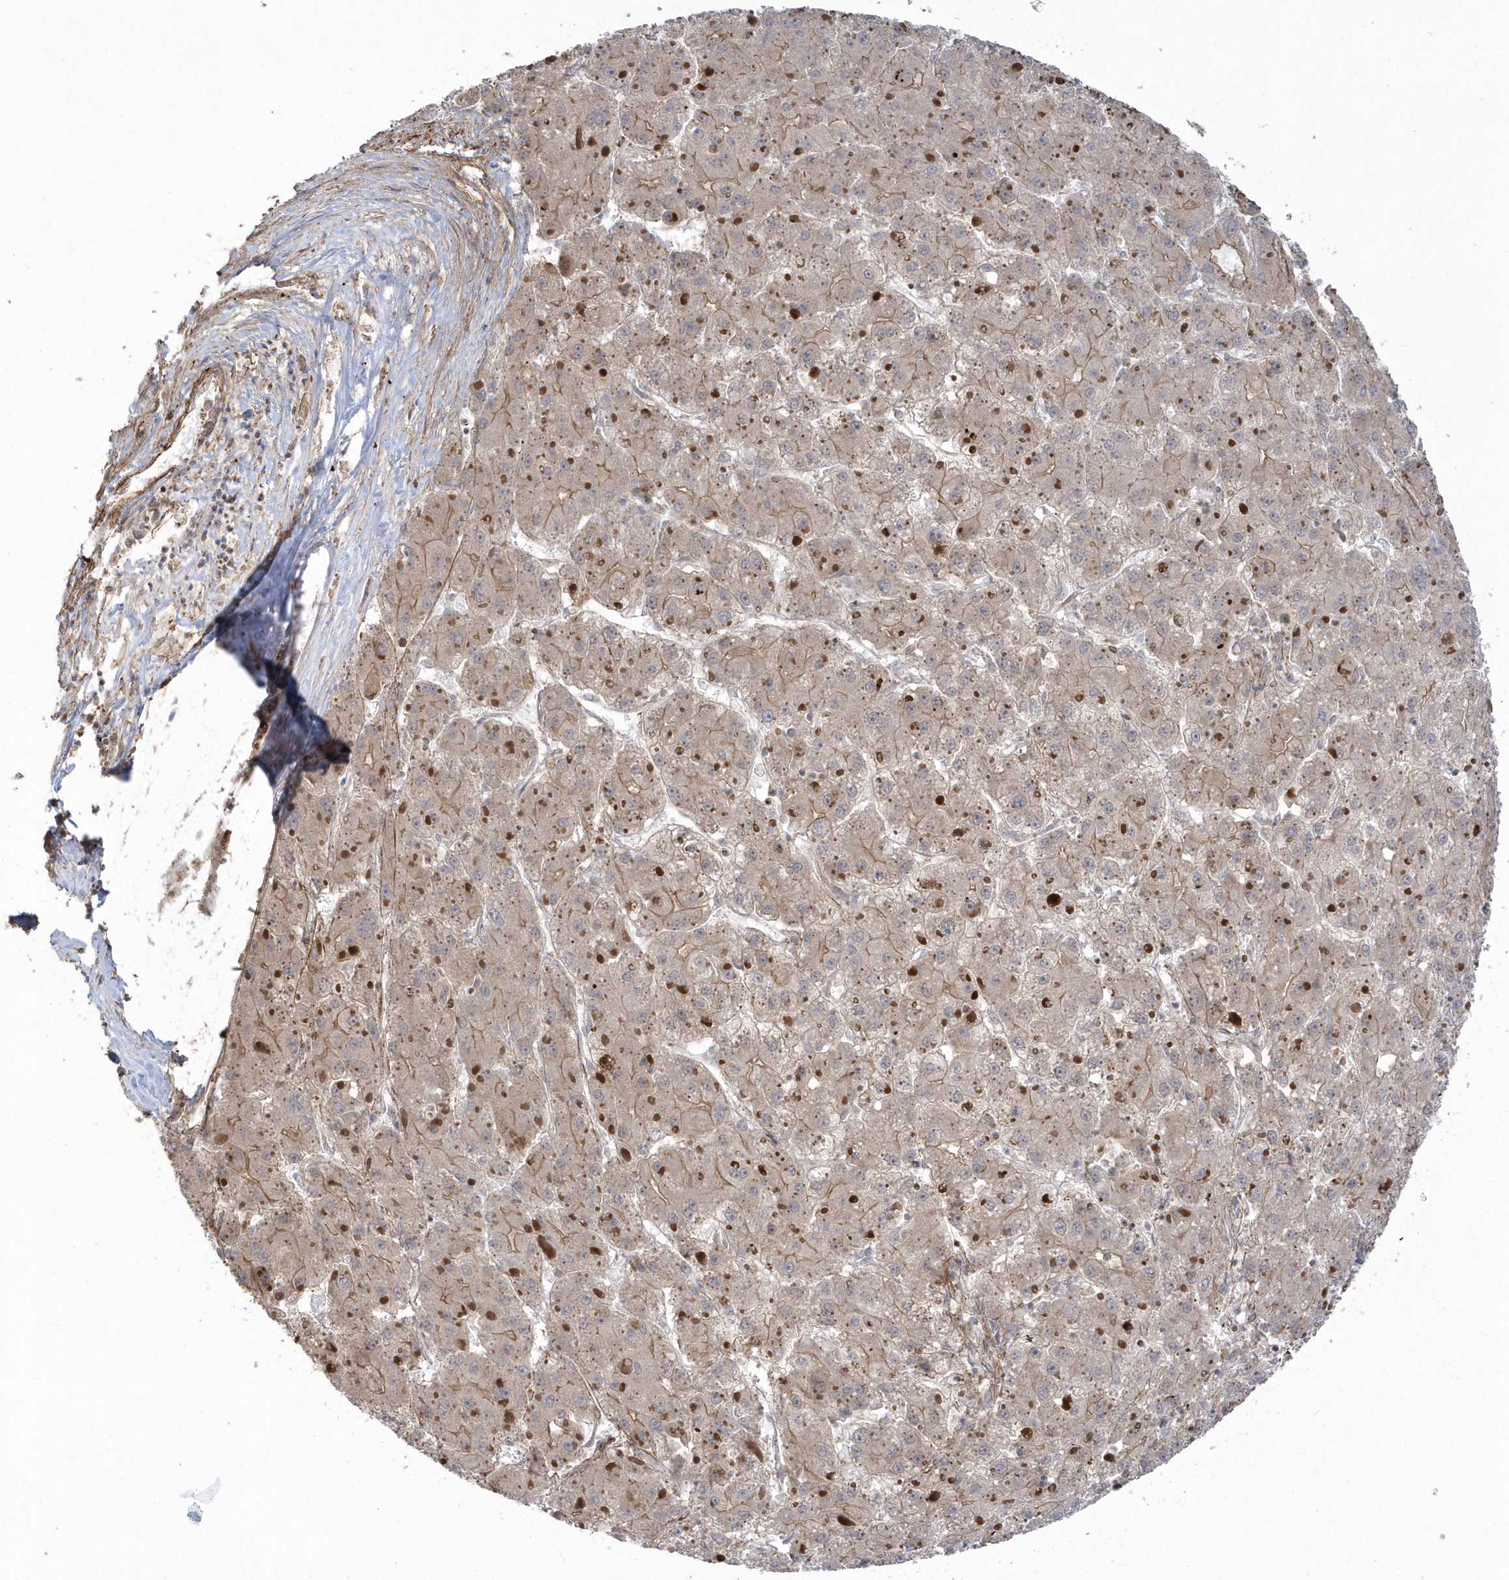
{"staining": {"intensity": "weak", "quantity": "25%-75%", "location": "cytoplasmic/membranous"}, "tissue": "liver cancer", "cell_type": "Tumor cells", "image_type": "cancer", "snomed": [{"axis": "morphology", "description": "Carcinoma, Hepatocellular, NOS"}, {"axis": "topography", "description": "Liver"}], "caption": "The image exhibits staining of liver cancer (hepatocellular carcinoma), revealing weak cytoplasmic/membranous protein positivity (brown color) within tumor cells.", "gene": "ARMC8", "patient": {"sex": "female", "age": 73}}